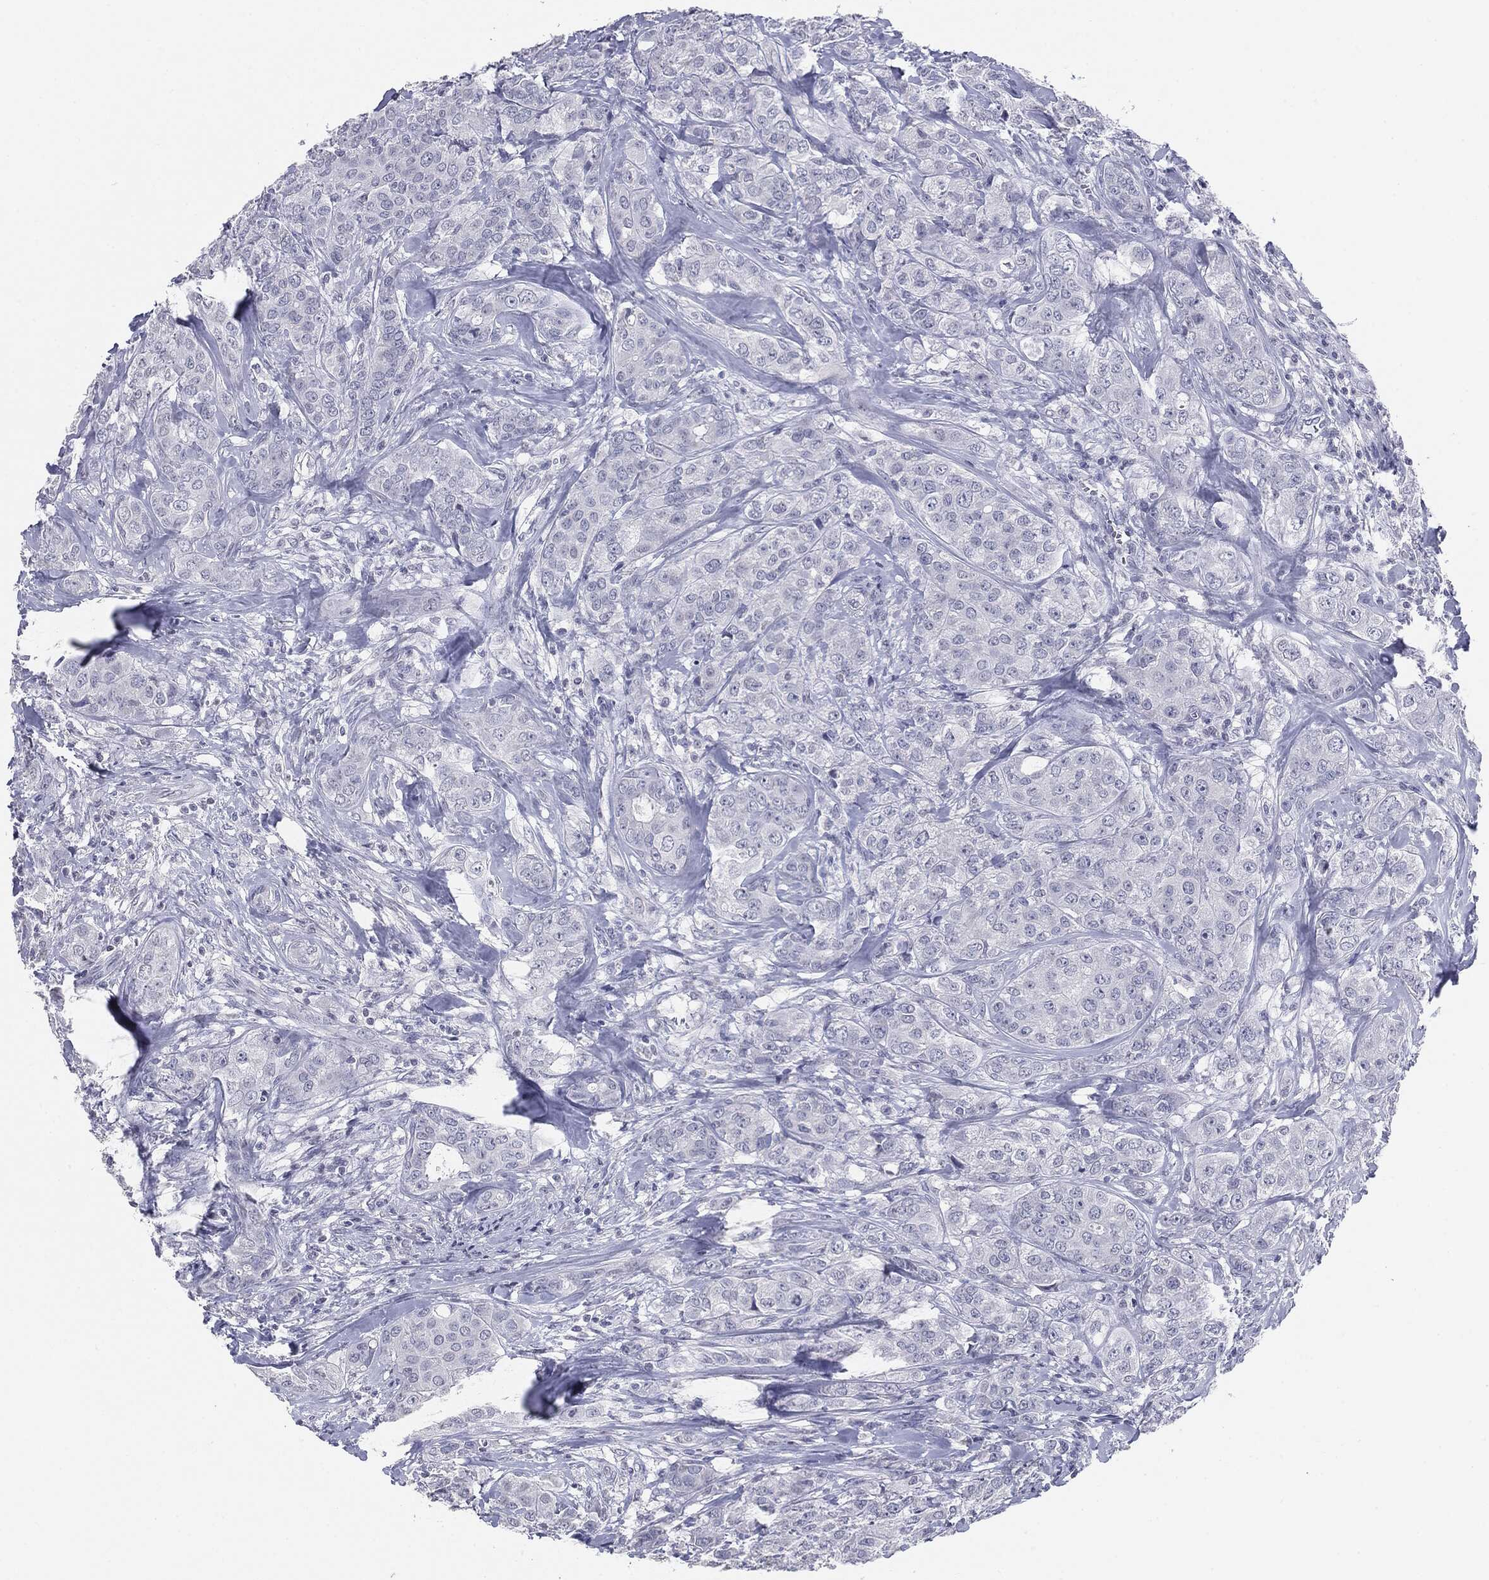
{"staining": {"intensity": "negative", "quantity": "none", "location": "none"}, "tissue": "breast cancer", "cell_type": "Tumor cells", "image_type": "cancer", "snomed": [{"axis": "morphology", "description": "Normal tissue, NOS"}, {"axis": "morphology", "description": "Duct carcinoma"}, {"axis": "topography", "description": "Breast"}], "caption": "Tumor cells are negative for brown protein staining in intraductal carcinoma (breast).", "gene": "SERPINB4", "patient": {"sex": "female", "age": 43}}